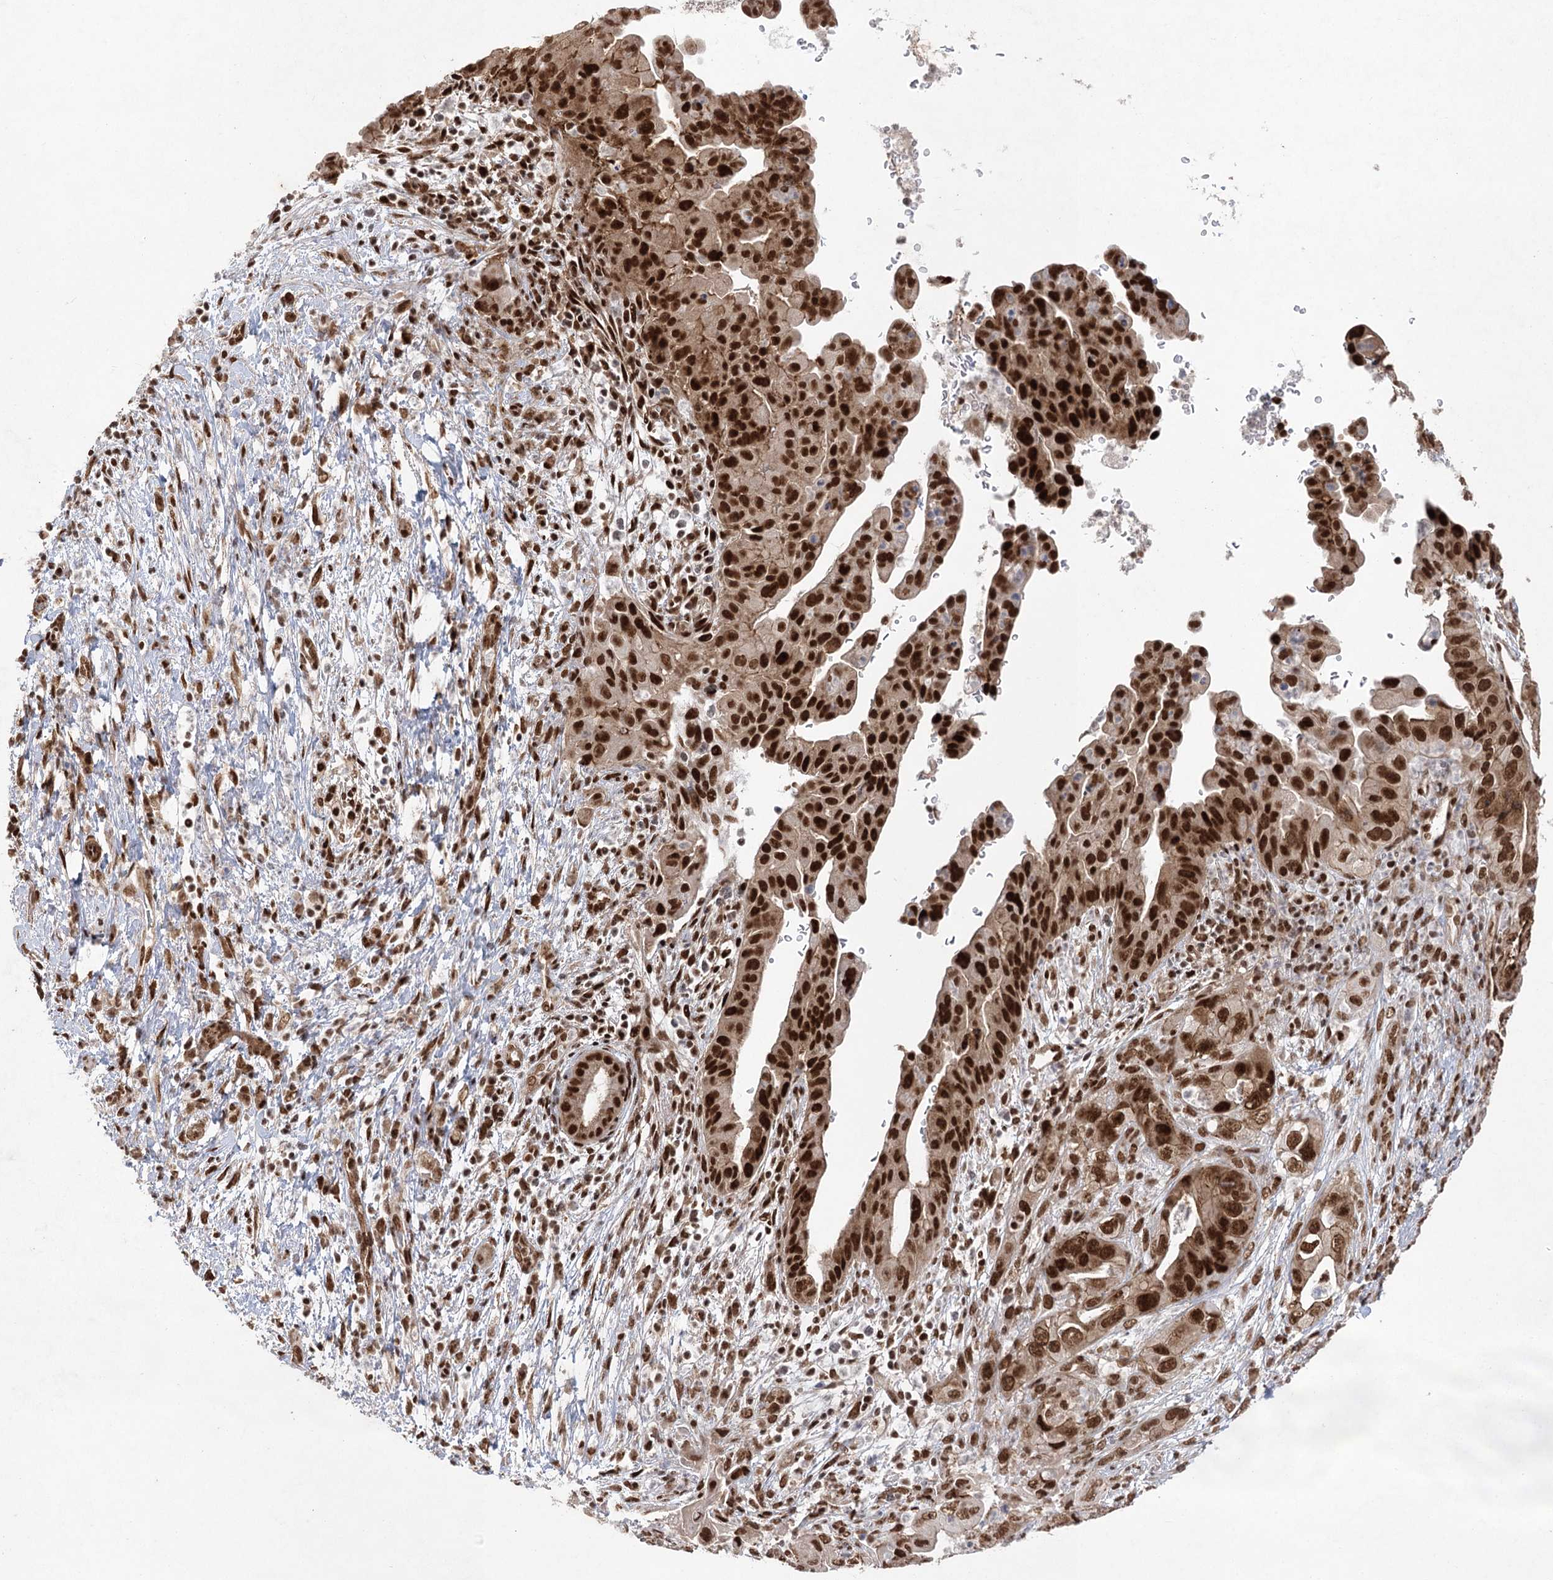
{"staining": {"intensity": "strong", "quantity": ">75%", "location": "nuclear"}, "tissue": "pancreatic cancer", "cell_type": "Tumor cells", "image_type": "cancer", "snomed": [{"axis": "morphology", "description": "Adenocarcinoma, NOS"}, {"axis": "topography", "description": "Pancreas"}], "caption": "Immunohistochemistry (IHC) of human adenocarcinoma (pancreatic) shows high levels of strong nuclear expression in approximately >75% of tumor cells.", "gene": "ZCCHC8", "patient": {"sex": "female", "age": 78}}